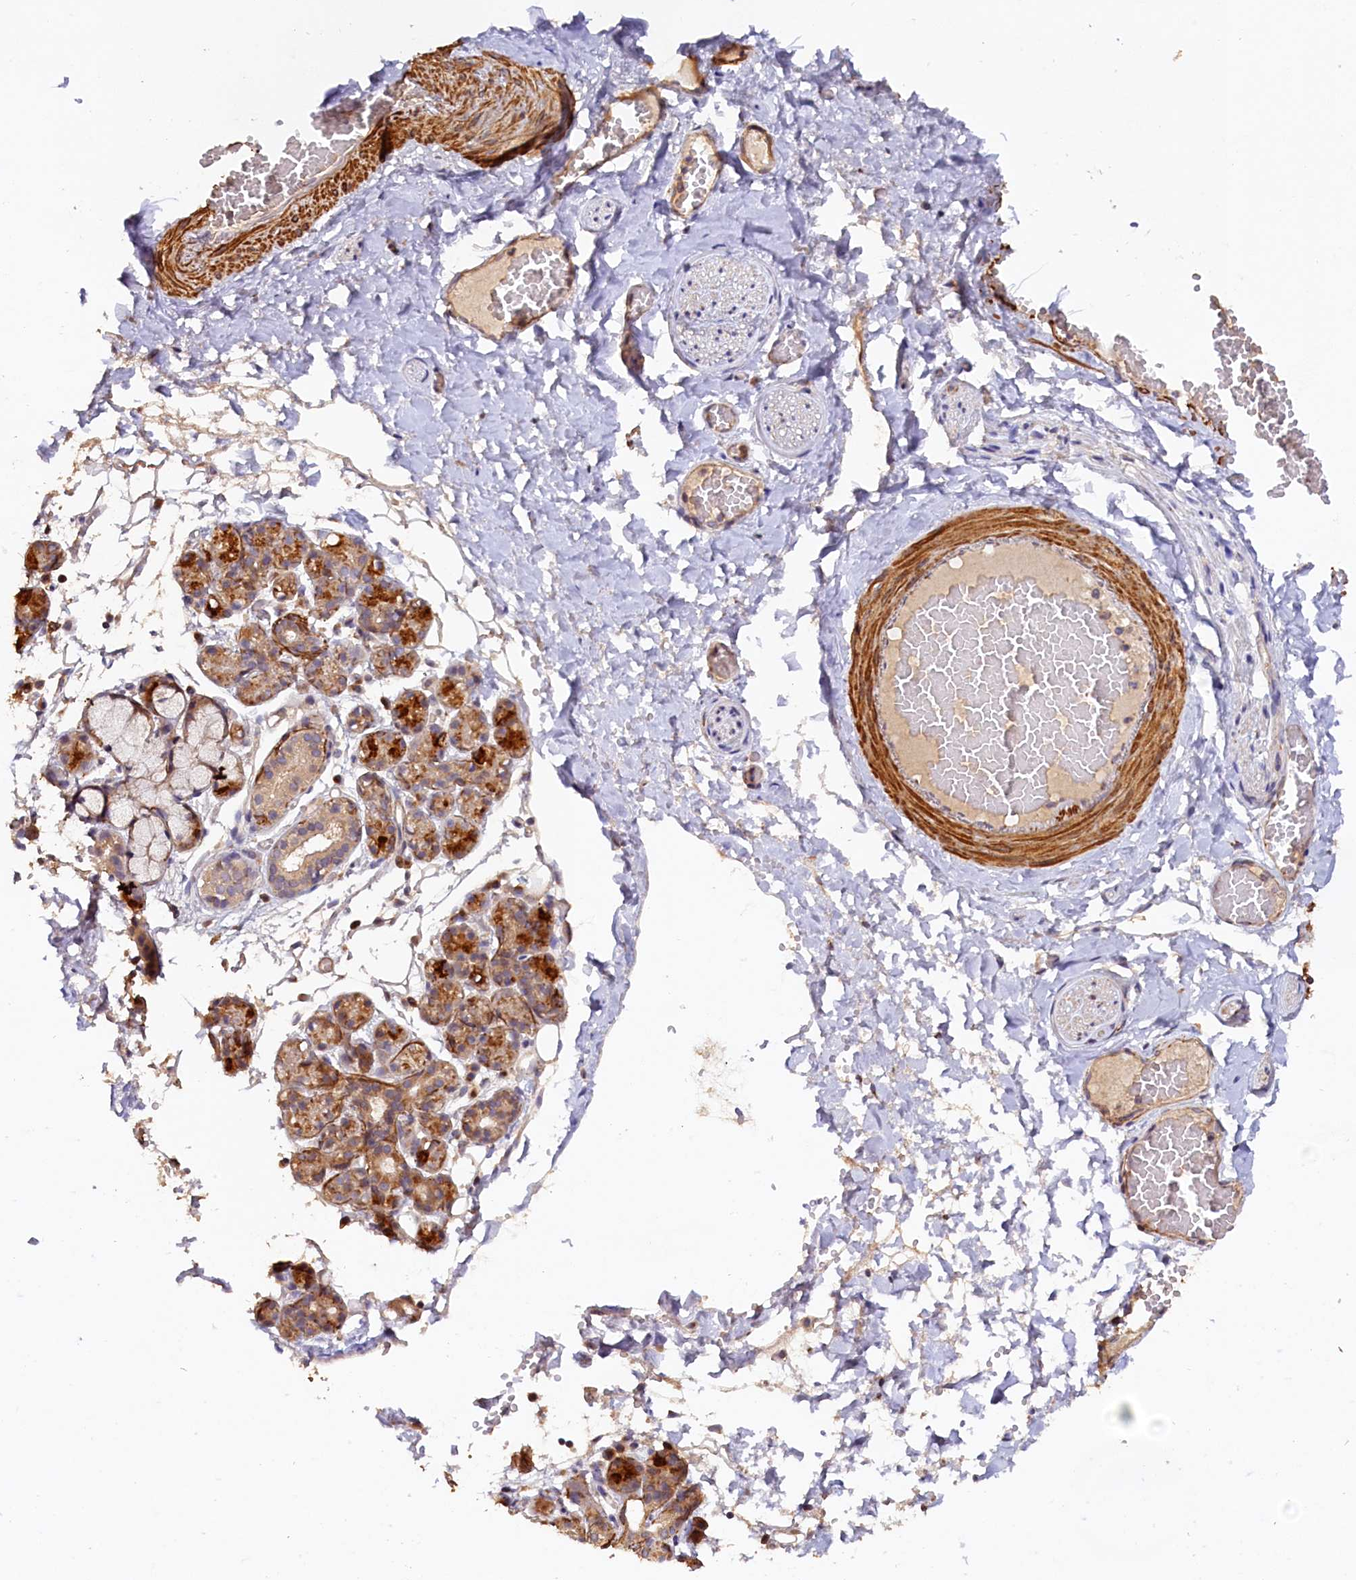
{"staining": {"intensity": "strong", "quantity": "<25%", "location": "cytoplasmic/membranous"}, "tissue": "salivary gland", "cell_type": "Glandular cells", "image_type": "normal", "snomed": [{"axis": "morphology", "description": "Normal tissue, NOS"}, {"axis": "topography", "description": "Salivary gland"}], "caption": "Immunohistochemistry (IHC) staining of normal salivary gland, which reveals medium levels of strong cytoplasmic/membranous staining in about <25% of glandular cells indicating strong cytoplasmic/membranous protein staining. The staining was performed using DAB (3,3'-diaminobenzidine) (brown) for protein detection and nuclei were counterstained in hematoxylin (blue).", "gene": "TANGO6", "patient": {"sex": "male", "age": 63}}